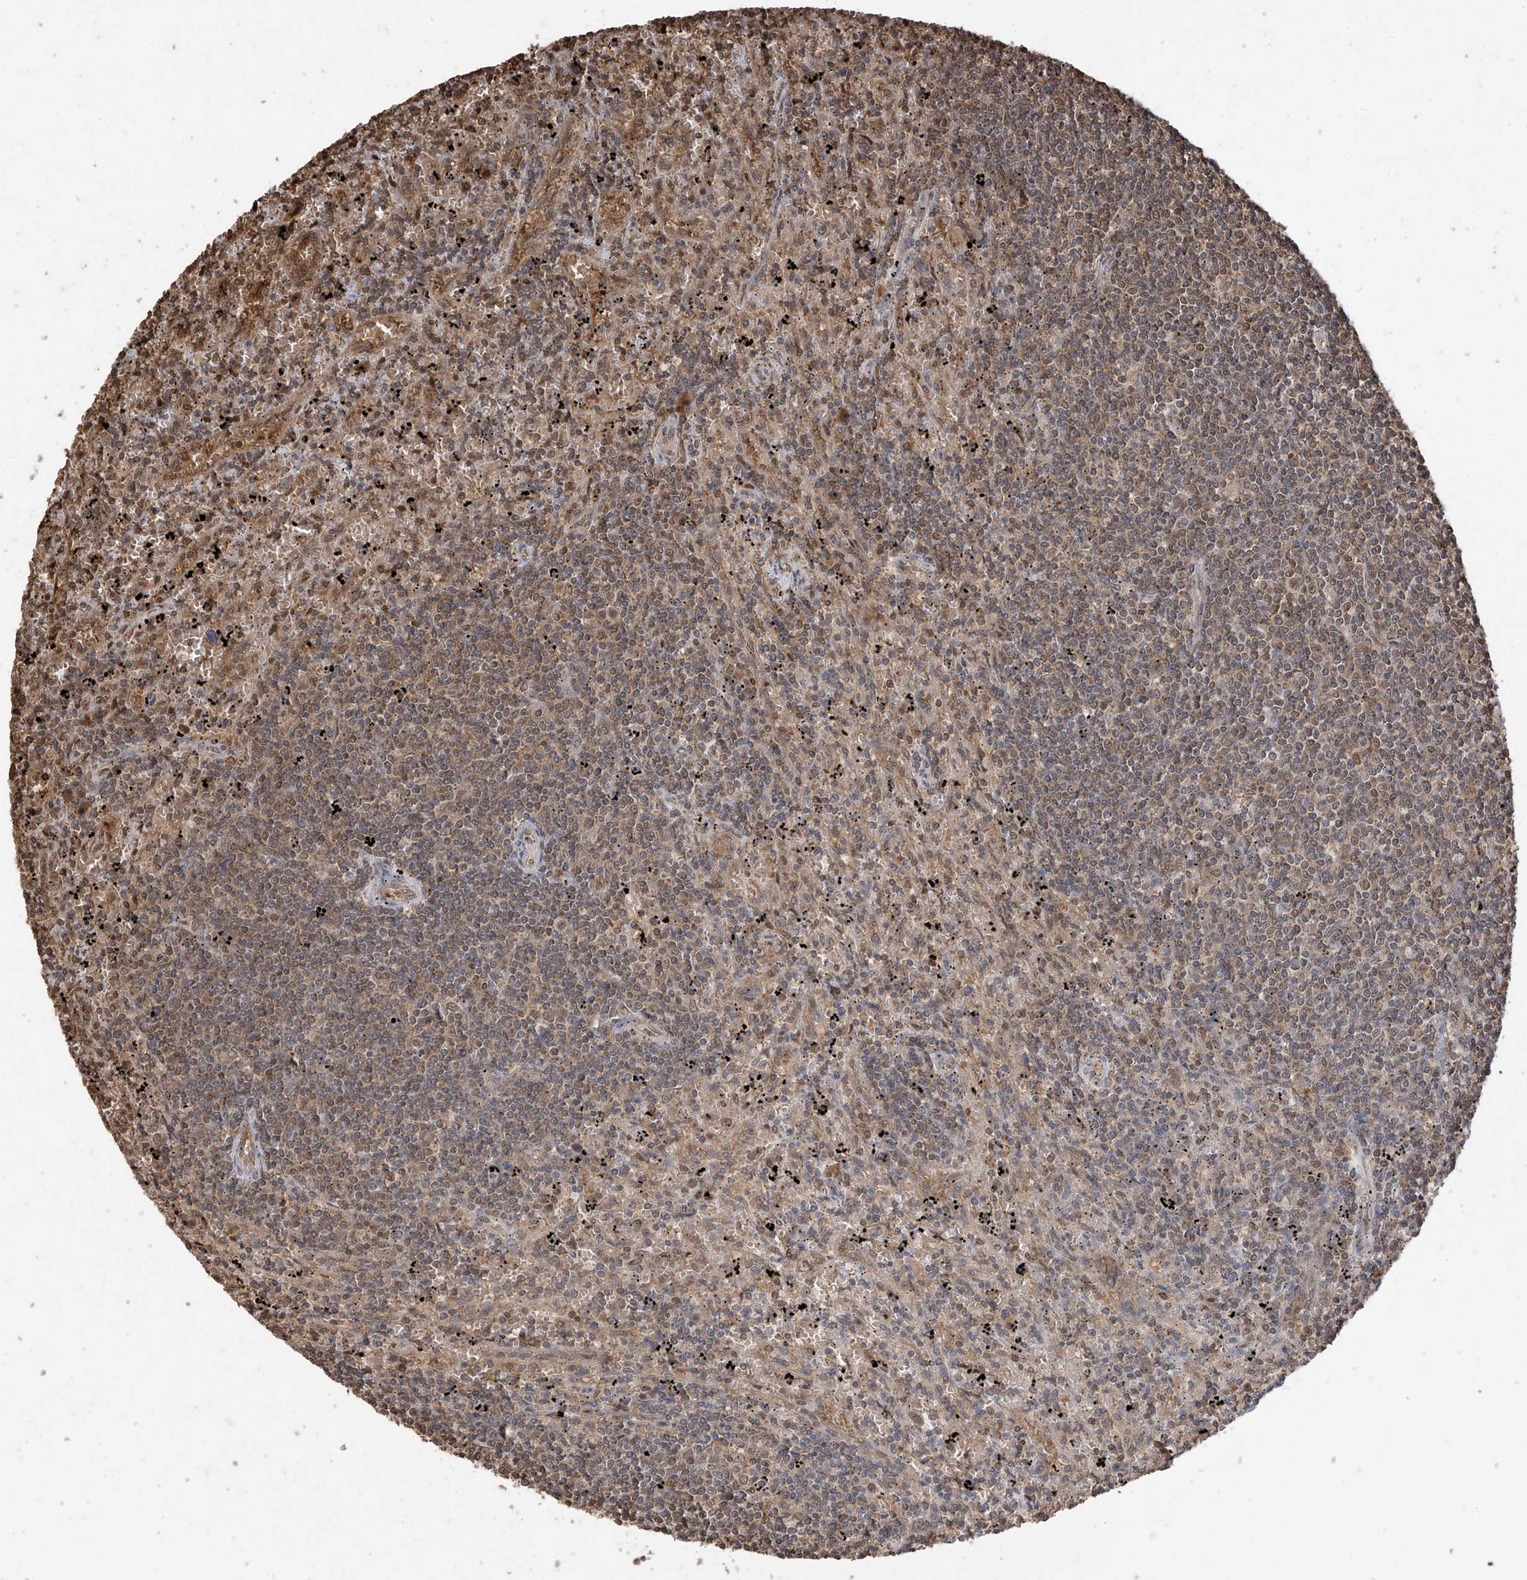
{"staining": {"intensity": "weak", "quantity": "25%-75%", "location": "cytoplasmic/membranous"}, "tissue": "lymphoma", "cell_type": "Tumor cells", "image_type": "cancer", "snomed": [{"axis": "morphology", "description": "Malignant lymphoma, non-Hodgkin's type, Low grade"}, {"axis": "topography", "description": "Spleen"}], "caption": "Approximately 25%-75% of tumor cells in human lymphoma display weak cytoplasmic/membranous protein staining as visualized by brown immunohistochemical staining.", "gene": "PNPT1", "patient": {"sex": "male", "age": 76}}